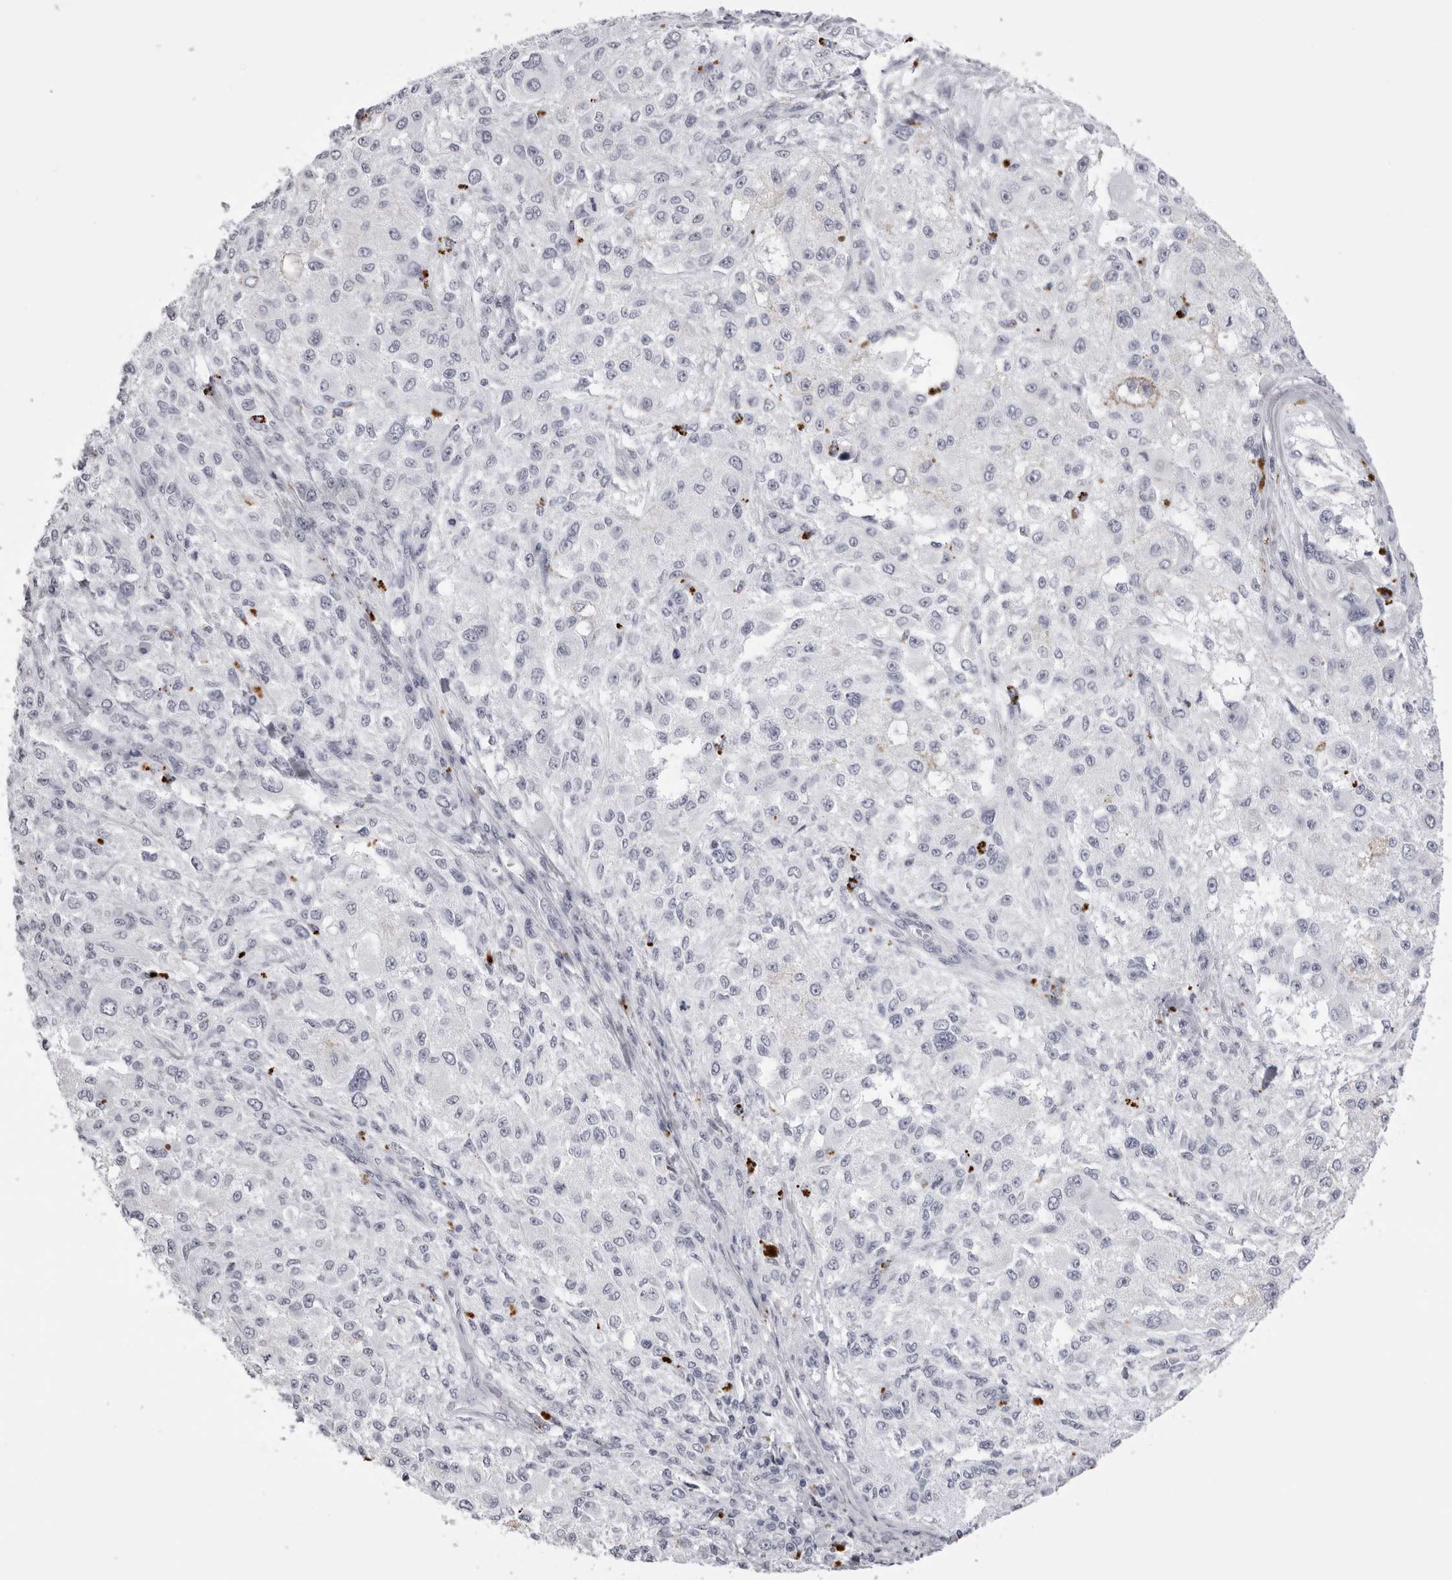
{"staining": {"intensity": "negative", "quantity": "none", "location": "none"}, "tissue": "melanoma", "cell_type": "Tumor cells", "image_type": "cancer", "snomed": [{"axis": "morphology", "description": "Necrosis, NOS"}, {"axis": "morphology", "description": "Malignant melanoma, NOS"}, {"axis": "topography", "description": "Skin"}], "caption": "This is a histopathology image of immunohistochemistry (IHC) staining of melanoma, which shows no staining in tumor cells. (DAB immunohistochemistry (IHC), high magnification).", "gene": "RHO", "patient": {"sex": "female", "age": 87}}